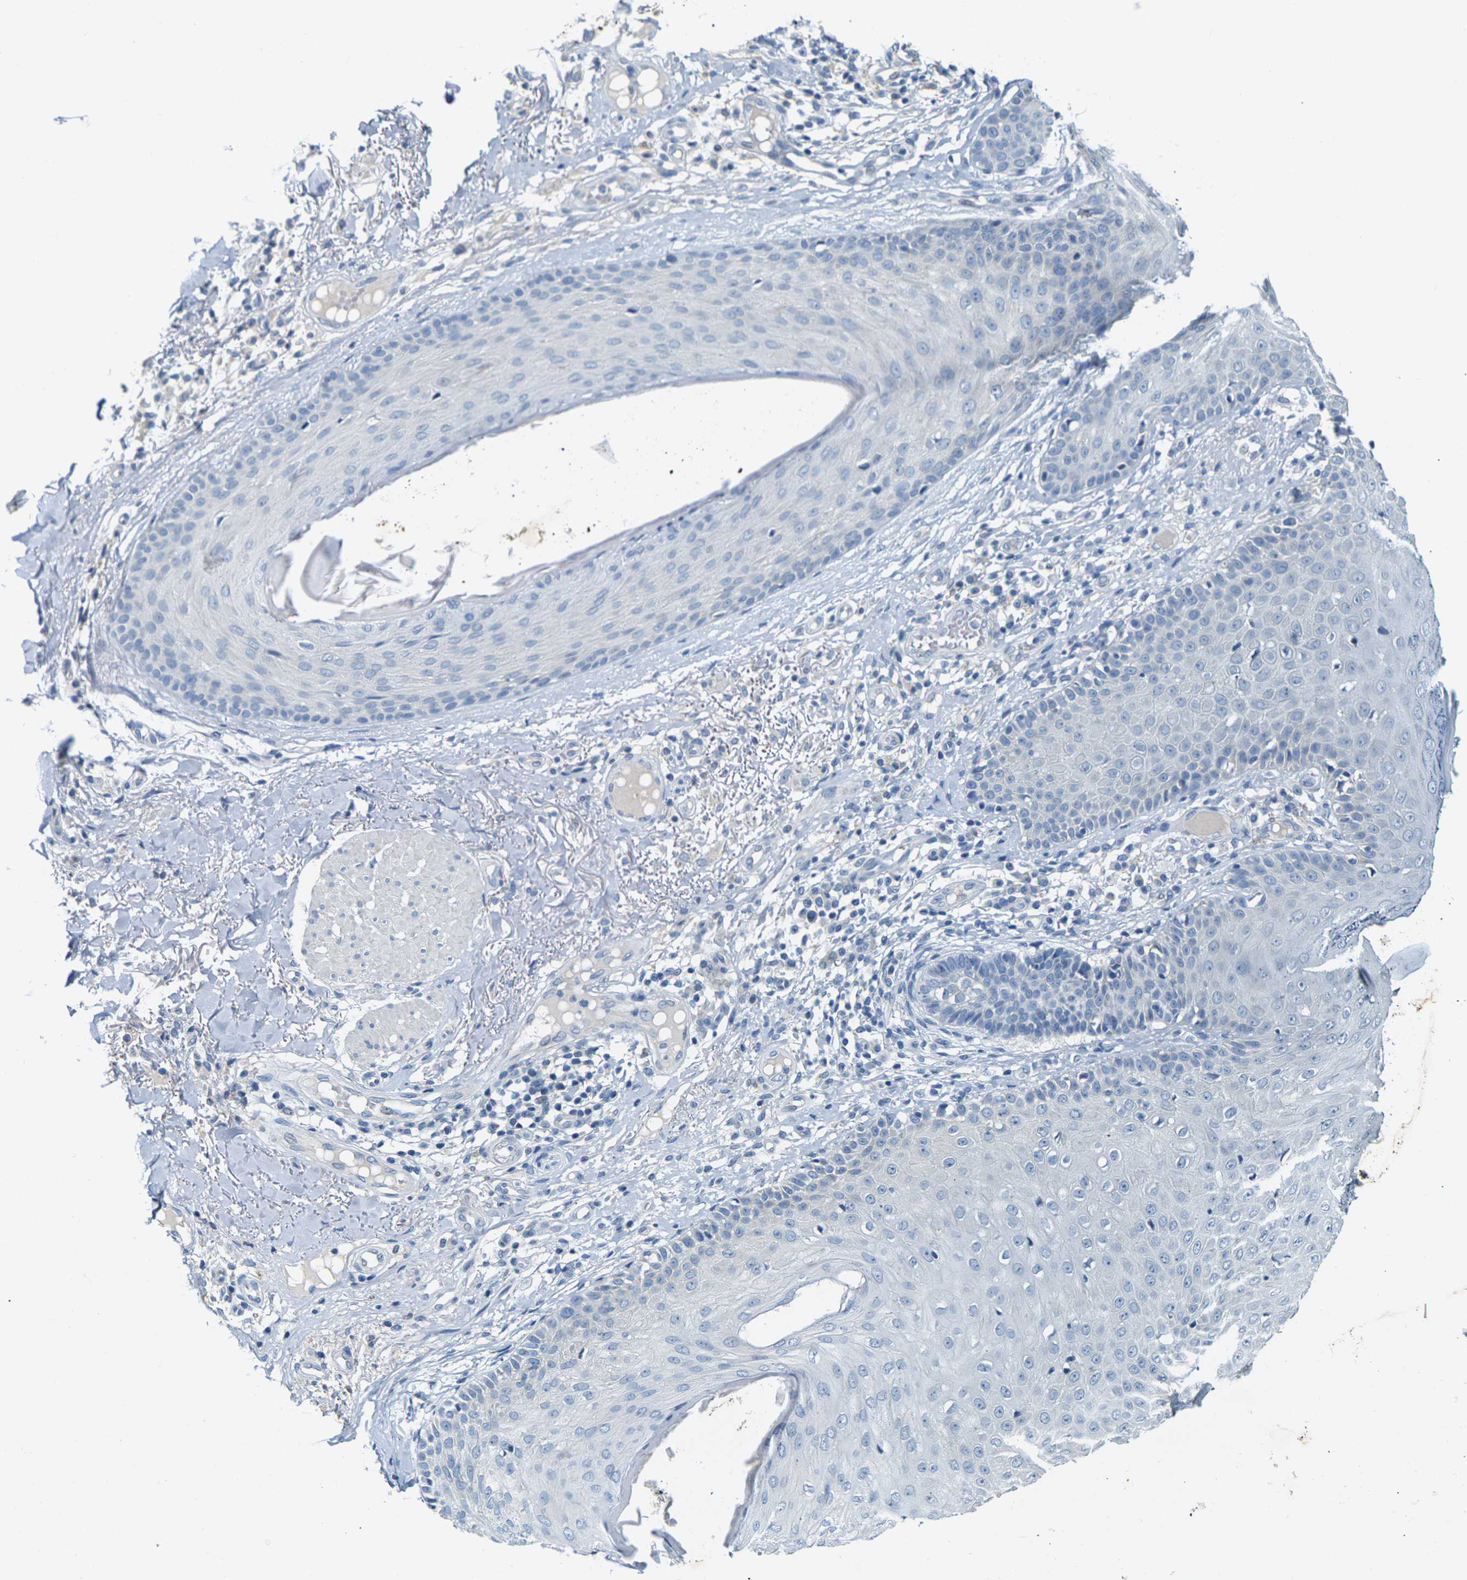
{"staining": {"intensity": "negative", "quantity": "none", "location": "none"}, "tissue": "skin cancer", "cell_type": "Tumor cells", "image_type": "cancer", "snomed": [{"axis": "morphology", "description": "Normal tissue, NOS"}, {"axis": "morphology", "description": "Basal cell carcinoma"}, {"axis": "topography", "description": "Skin"}], "caption": "Immunohistochemical staining of human skin cancer demonstrates no significant expression in tumor cells.", "gene": "SHISAL2B", "patient": {"sex": "male", "age": 52}}